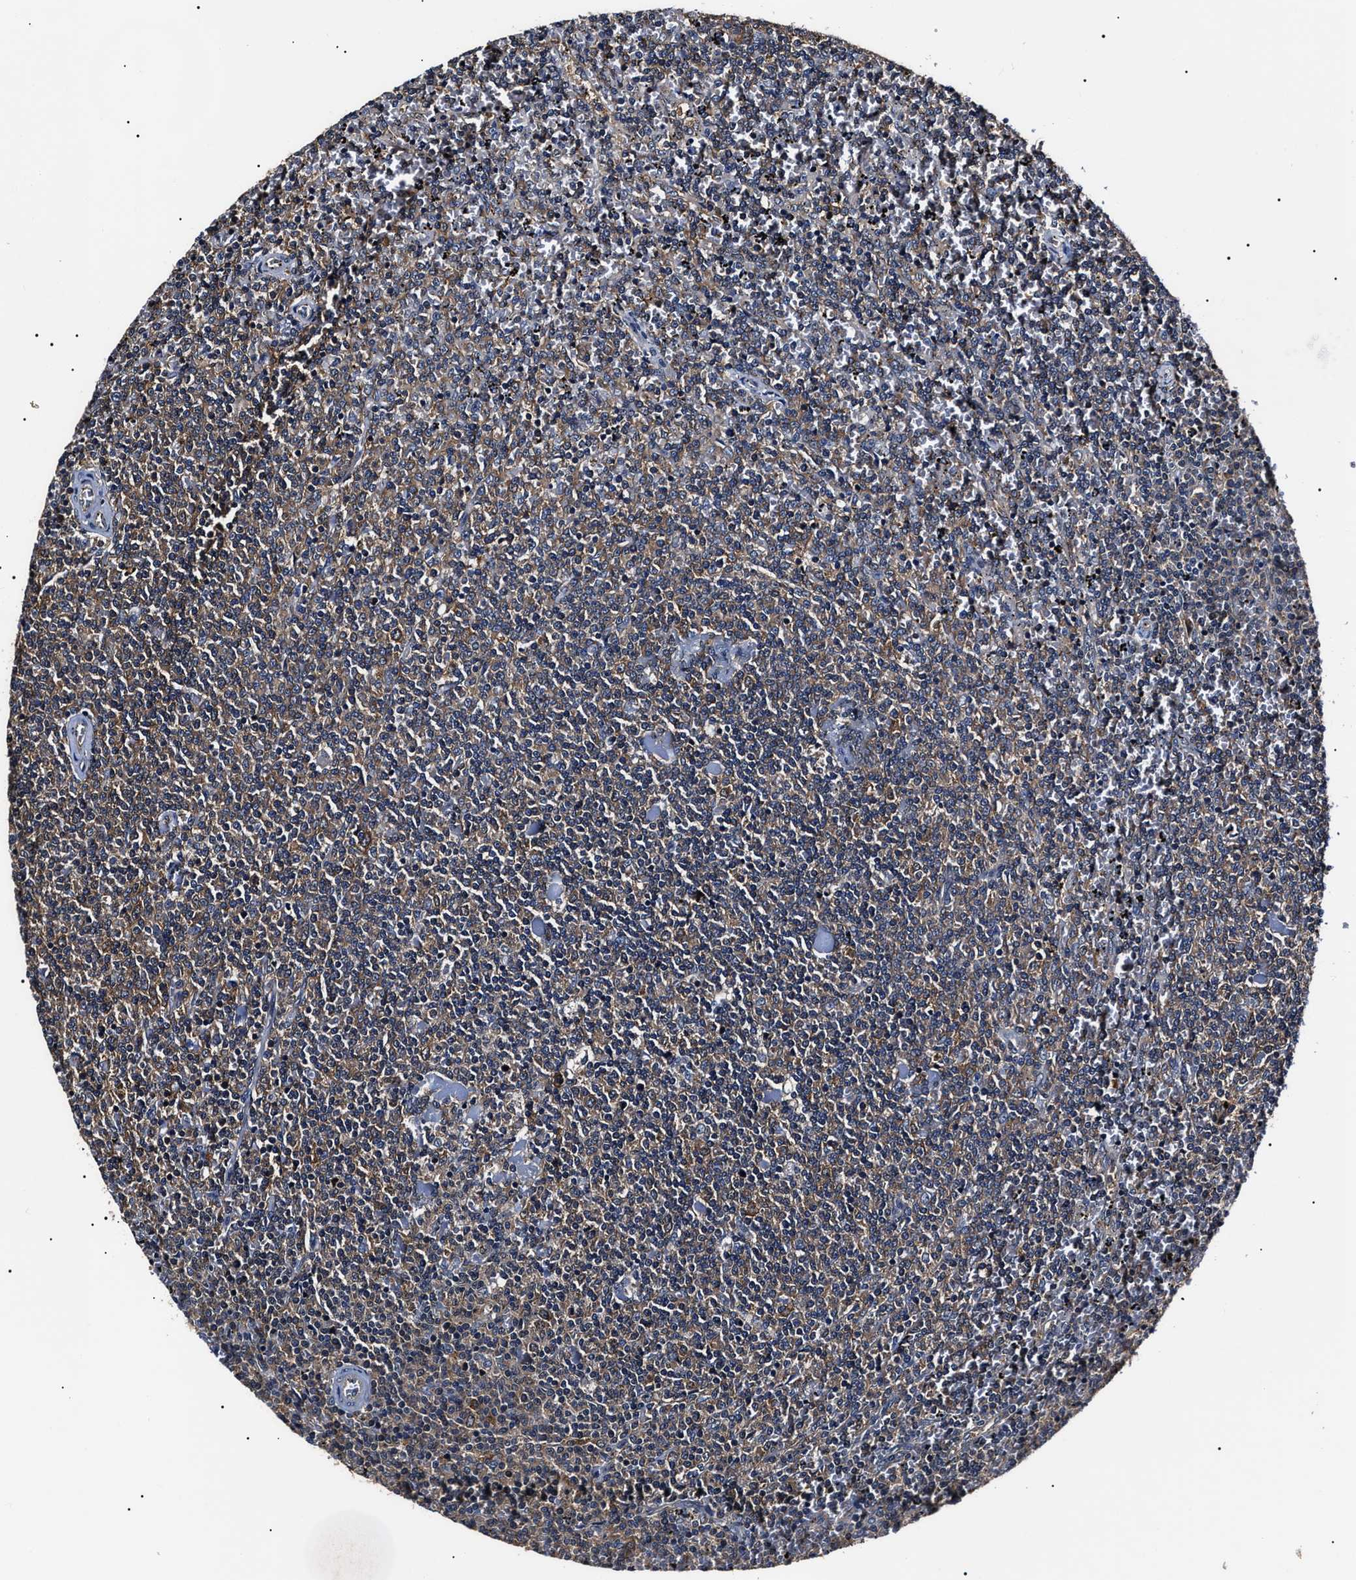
{"staining": {"intensity": "moderate", "quantity": ">75%", "location": "cytoplasmic/membranous"}, "tissue": "lymphoma", "cell_type": "Tumor cells", "image_type": "cancer", "snomed": [{"axis": "morphology", "description": "Malignant lymphoma, non-Hodgkin's type, Low grade"}, {"axis": "topography", "description": "Spleen"}], "caption": "A medium amount of moderate cytoplasmic/membranous positivity is identified in about >75% of tumor cells in lymphoma tissue. (brown staining indicates protein expression, while blue staining denotes nuclei).", "gene": "CCT8", "patient": {"sex": "female", "age": 50}}